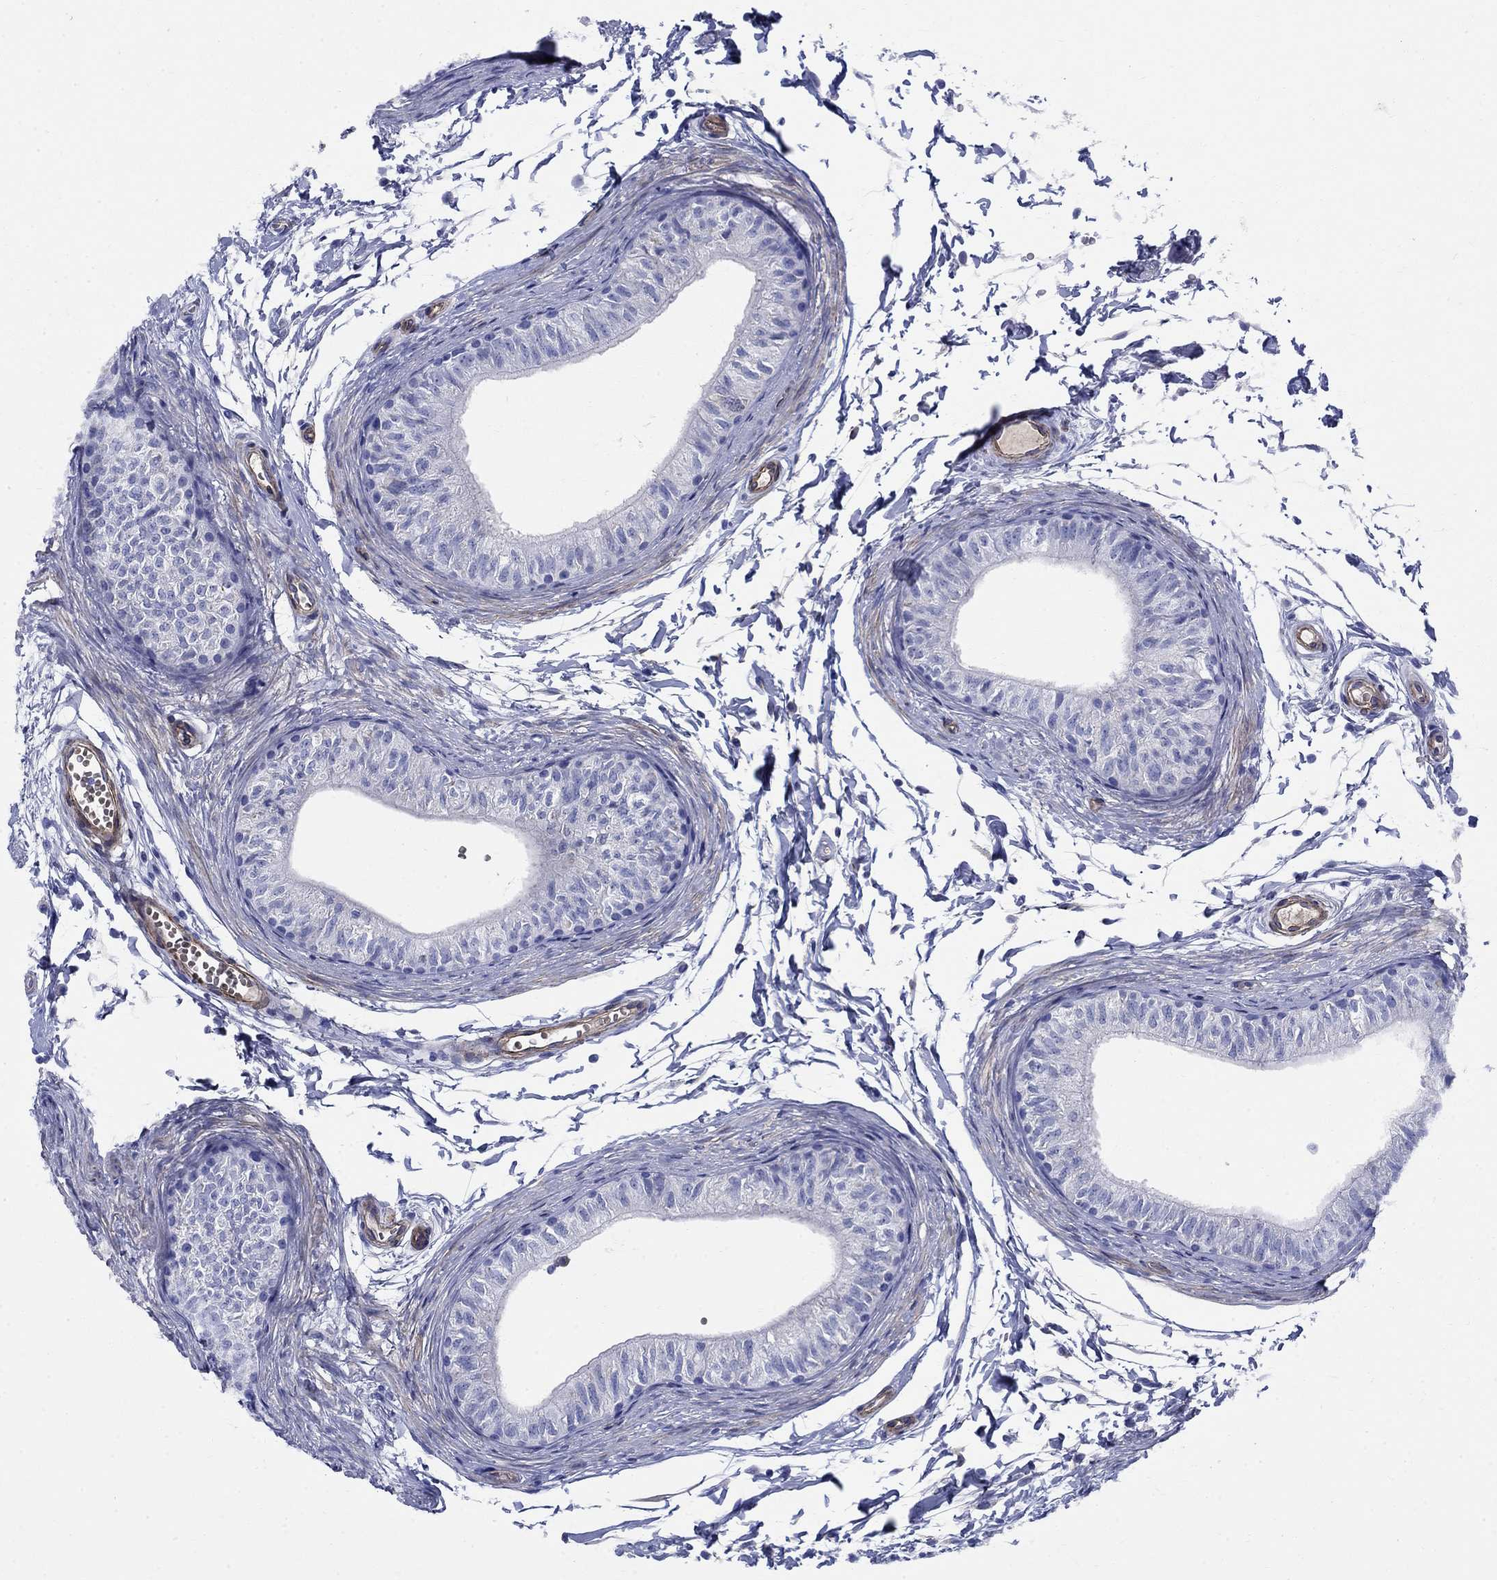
{"staining": {"intensity": "negative", "quantity": "none", "location": "none"}, "tissue": "epididymis", "cell_type": "Glandular cells", "image_type": "normal", "snomed": [{"axis": "morphology", "description": "Normal tissue, NOS"}, {"axis": "topography", "description": "Epididymis"}], "caption": "DAB immunohistochemical staining of benign human epididymis demonstrates no significant positivity in glandular cells.", "gene": "VTN", "patient": {"sex": "male", "age": 22}}